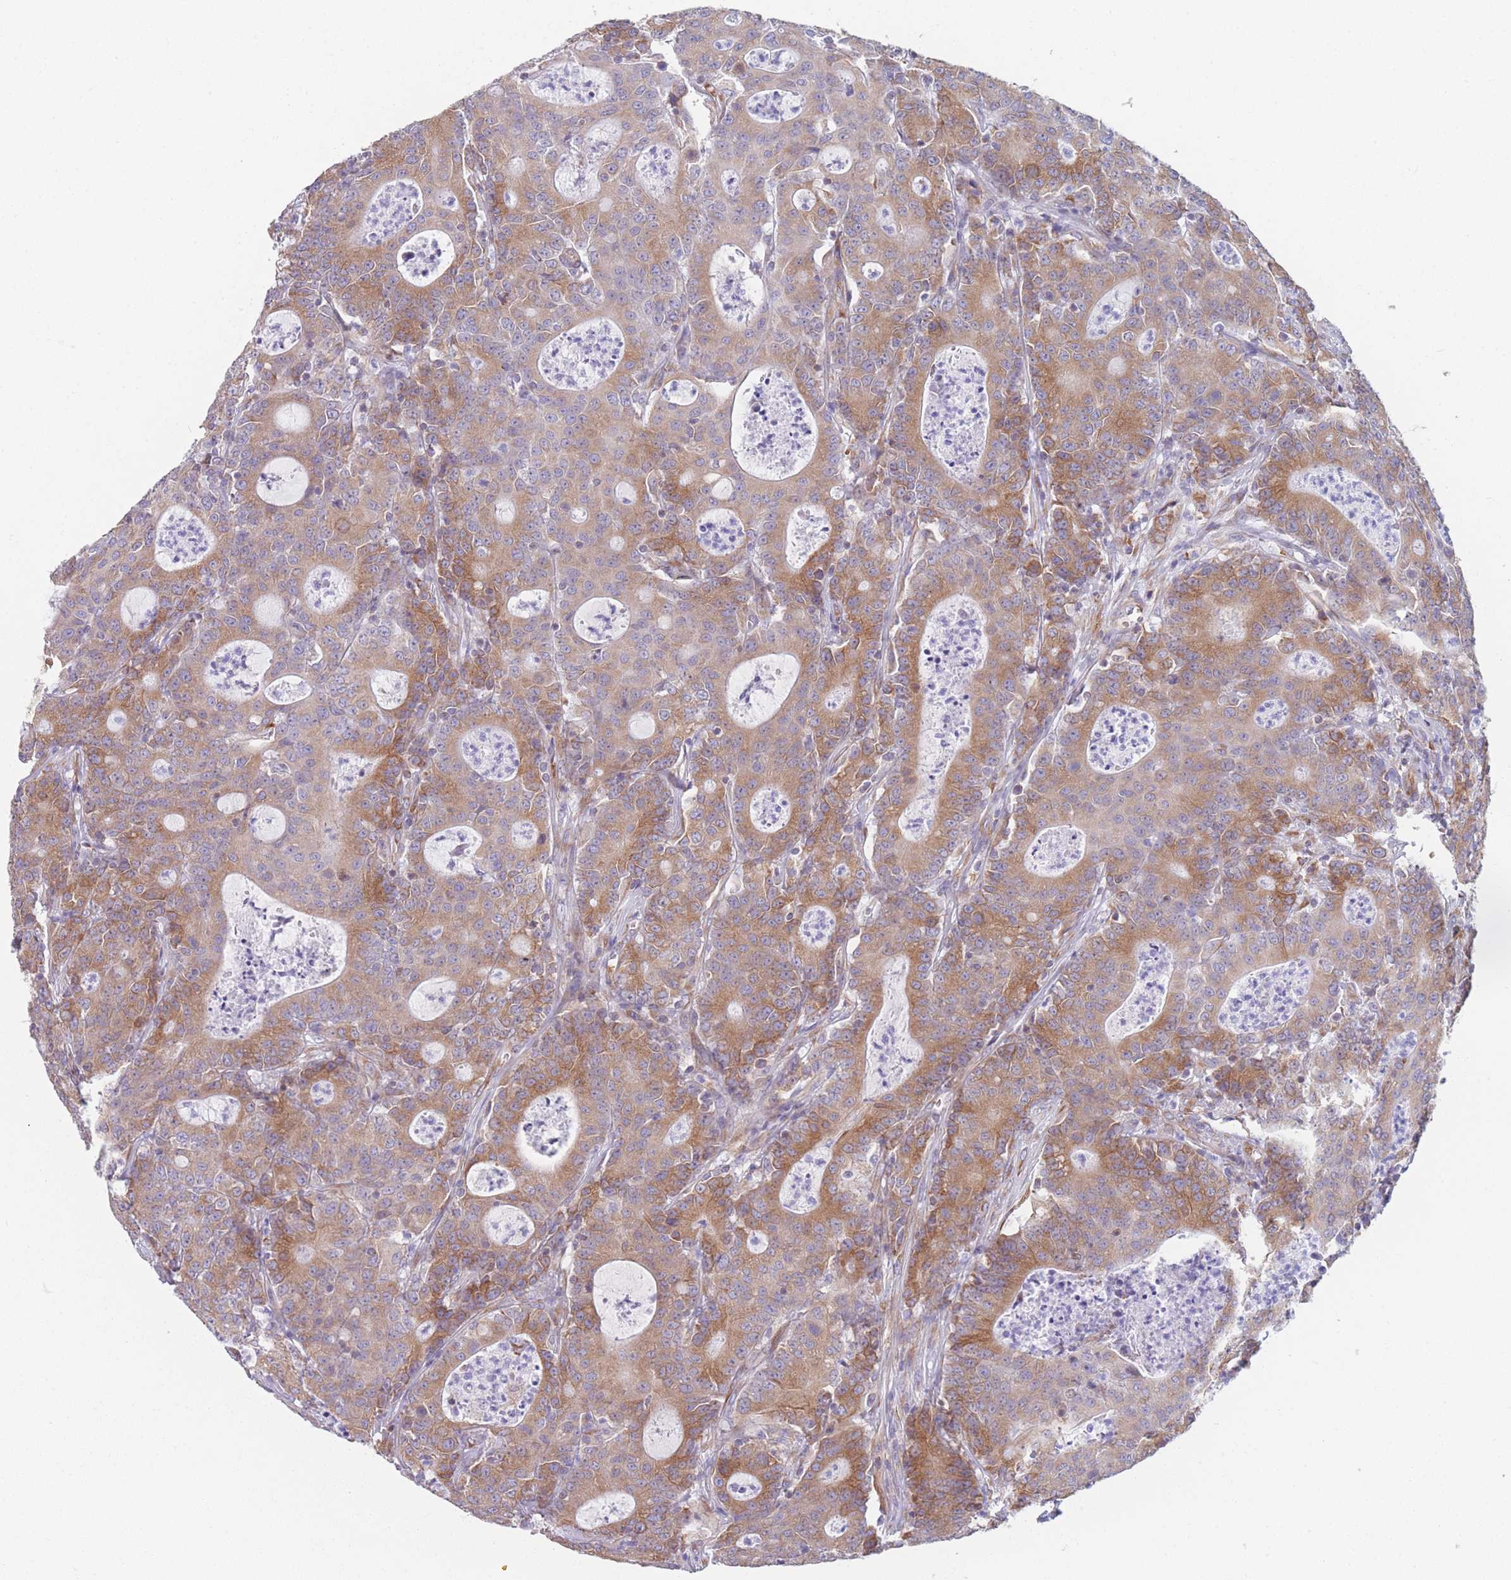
{"staining": {"intensity": "moderate", "quantity": ">75%", "location": "cytoplasmic/membranous"}, "tissue": "colorectal cancer", "cell_type": "Tumor cells", "image_type": "cancer", "snomed": [{"axis": "morphology", "description": "Adenocarcinoma, NOS"}, {"axis": "topography", "description": "Colon"}], "caption": "Protein expression analysis of adenocarcinoma (colorectal) exhibits moderate cytoplasmic/membranous staining in approximately >75% of tumor cells. (Stains: DAB in brown, nuclei in blue, Microscopy: brightfield microscopy at high magnification).", "gene": "AK9", "patient": {"sex": "male", "age": 83}}